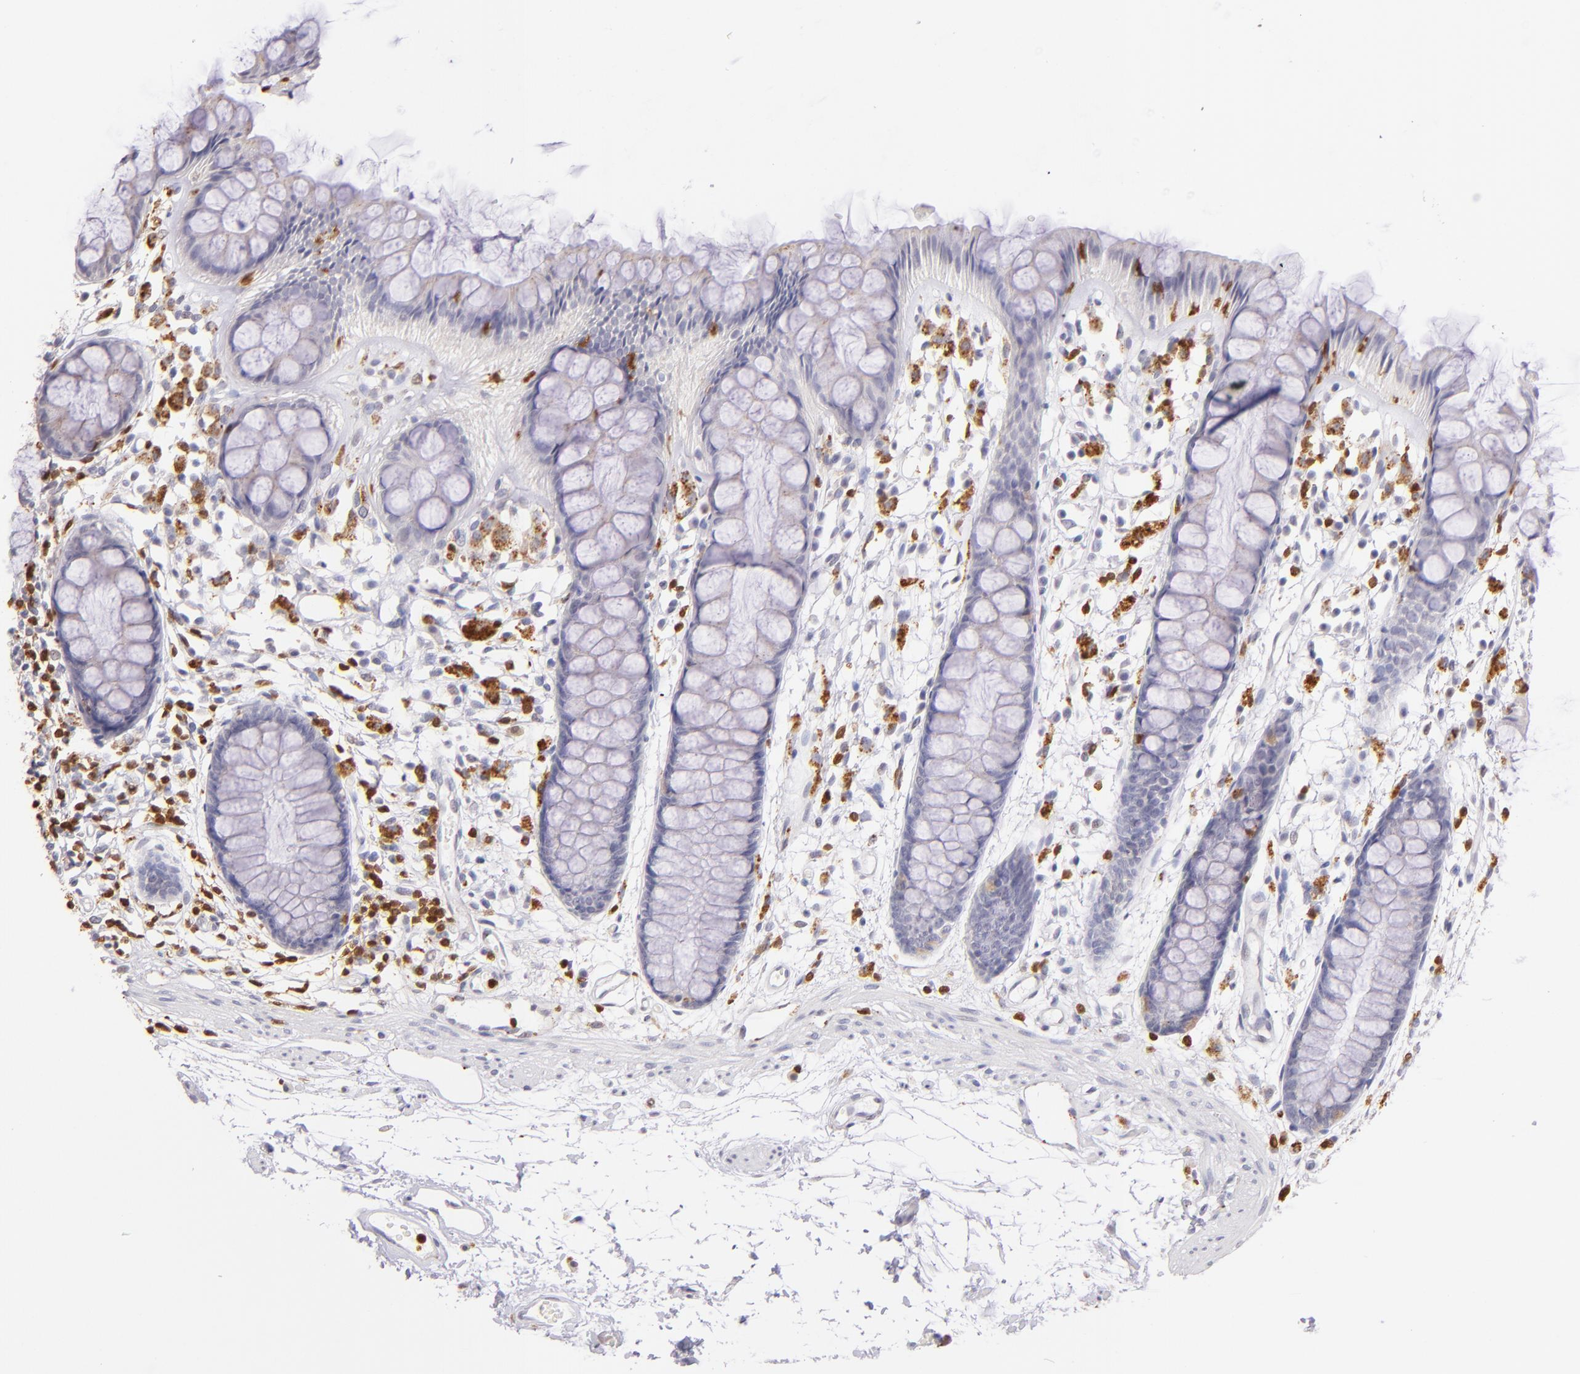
{"staining": {"intensity": "negative", "quantity": "none", "location": "none"}, "tissue": "rectum", "cell_type": "Glandular cells", "image_type": "normal", "snomed": [{"axis": "morphology", "description": "Normal tissue, NOS"}, {"axis": "topography", "description": "Rectum"}], "caption": "IHC micrograph of benign human rectum stained for a protein (brown), which displays no expression in glandular cells.", "gene": "ZAP70", "patient": {"sex": "female", "age": 66}}